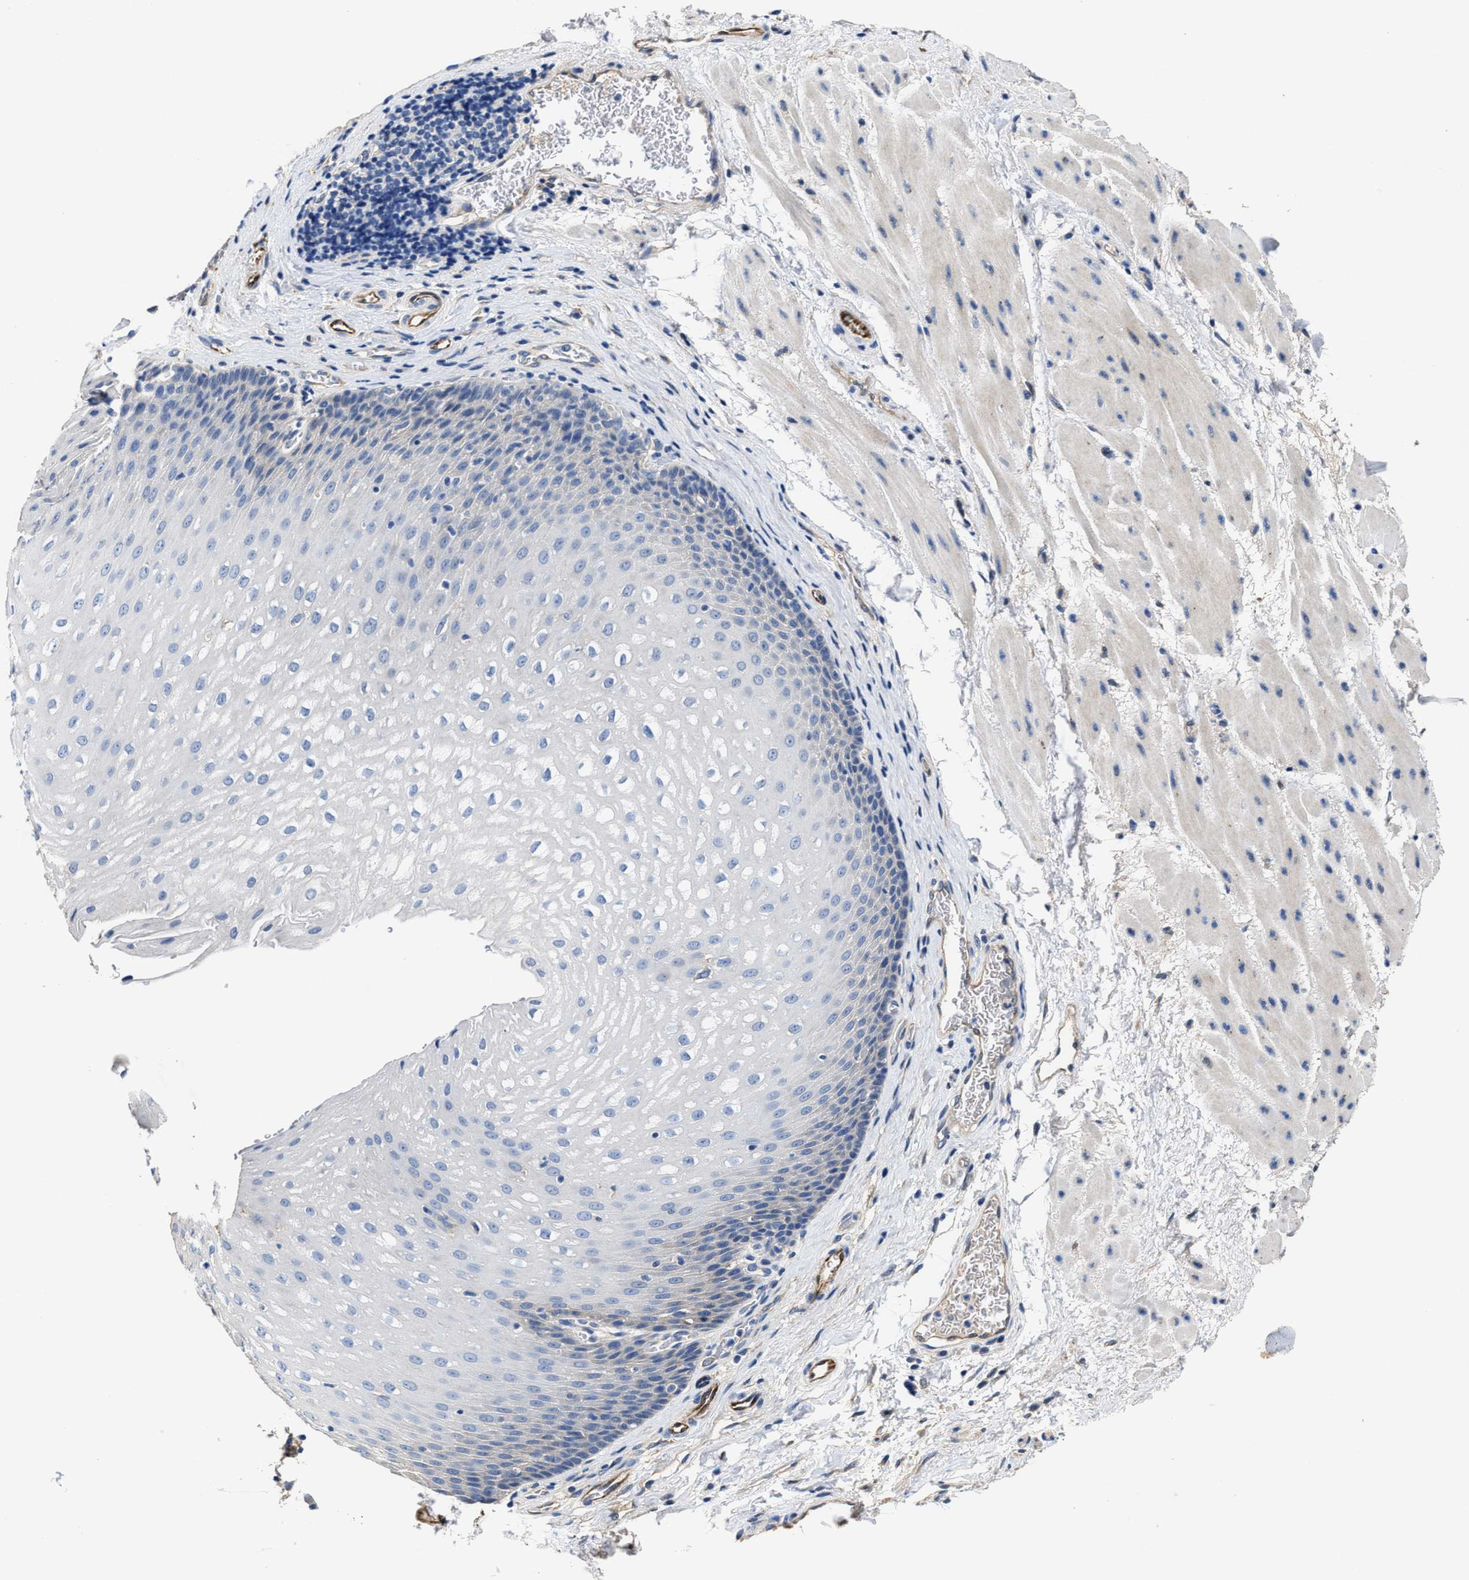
{"staining": {"intensity": "negative", "quantity": "none", "location": "none"}, "tissue": "esophagus", "cell_type": "Squamous epithelial cells", "image_type": "normal", "snomed": [{"axis": "morphology", "description": "Normal tissue, NOS"}, {"axis": "topography", "description": "Esophagus"}], "caption": "IHC histopathology image of unremarkable esophagus: human esophagus stained with DAB (3,3'-diaminobenzidine) exhibits no significant protein staining in squamous epithelial cells.", "gene": "PEG10", "patient": {"sex": "male", "age": 48}}